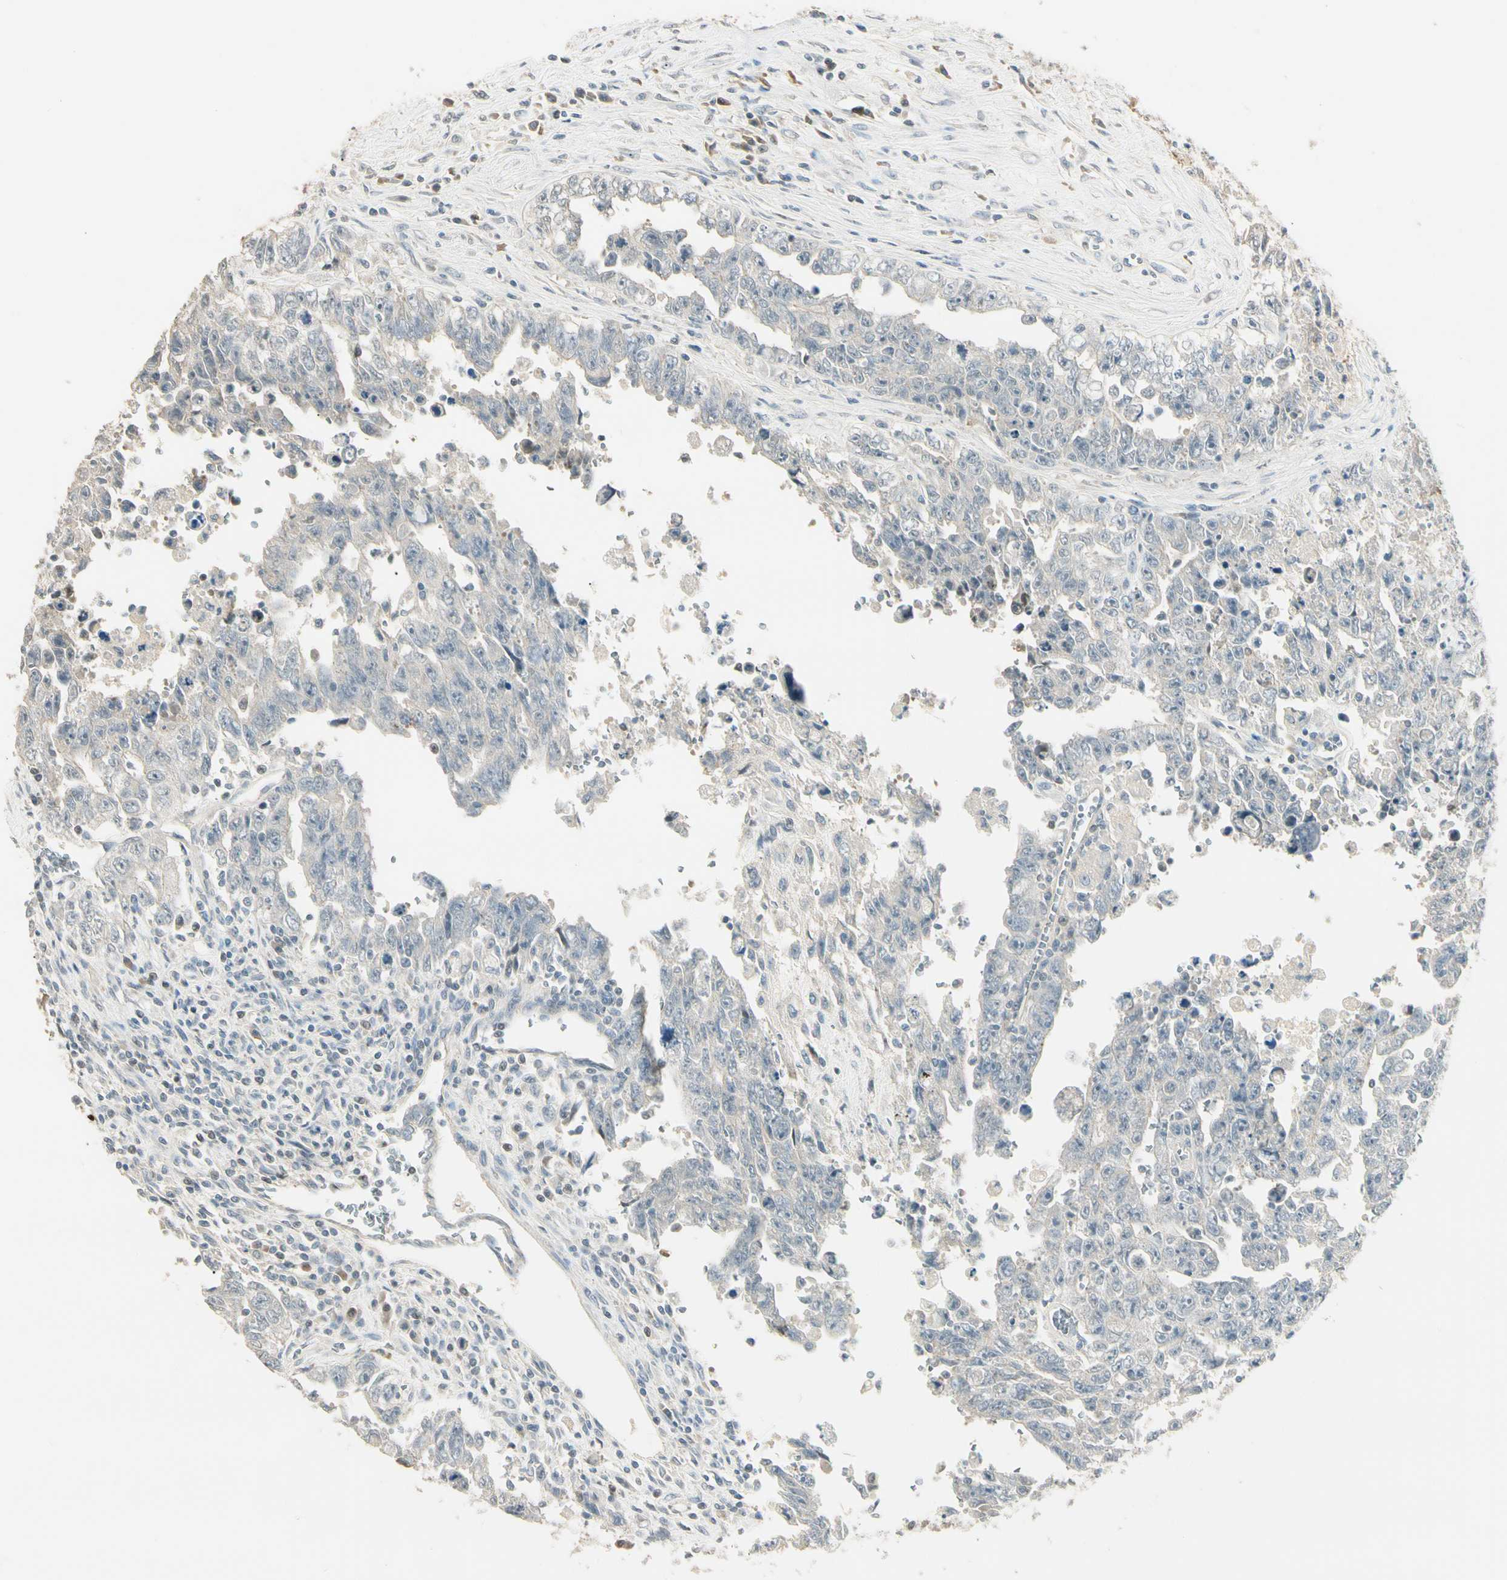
{"staining": {"intensity": "negative", "quantity": "none", "location": "none"}, "tissue": "testis cancer", "cell_type": "Tumor cells", "image_type": "cancer", "snomed": [{"axis": "morphology", "description": "Carcinoma, Embryonal, NOS"}, {"axis": "topography", "description": "Testis"}], "caption": "IHC histopathology image of neoplastic tissue: human testis cancer (embryonal carcinoma) stained with DAB displays no significant protein expression in tumor cells.", "gene": "GNE", "patient": {"sex": "male", "age": 28}}